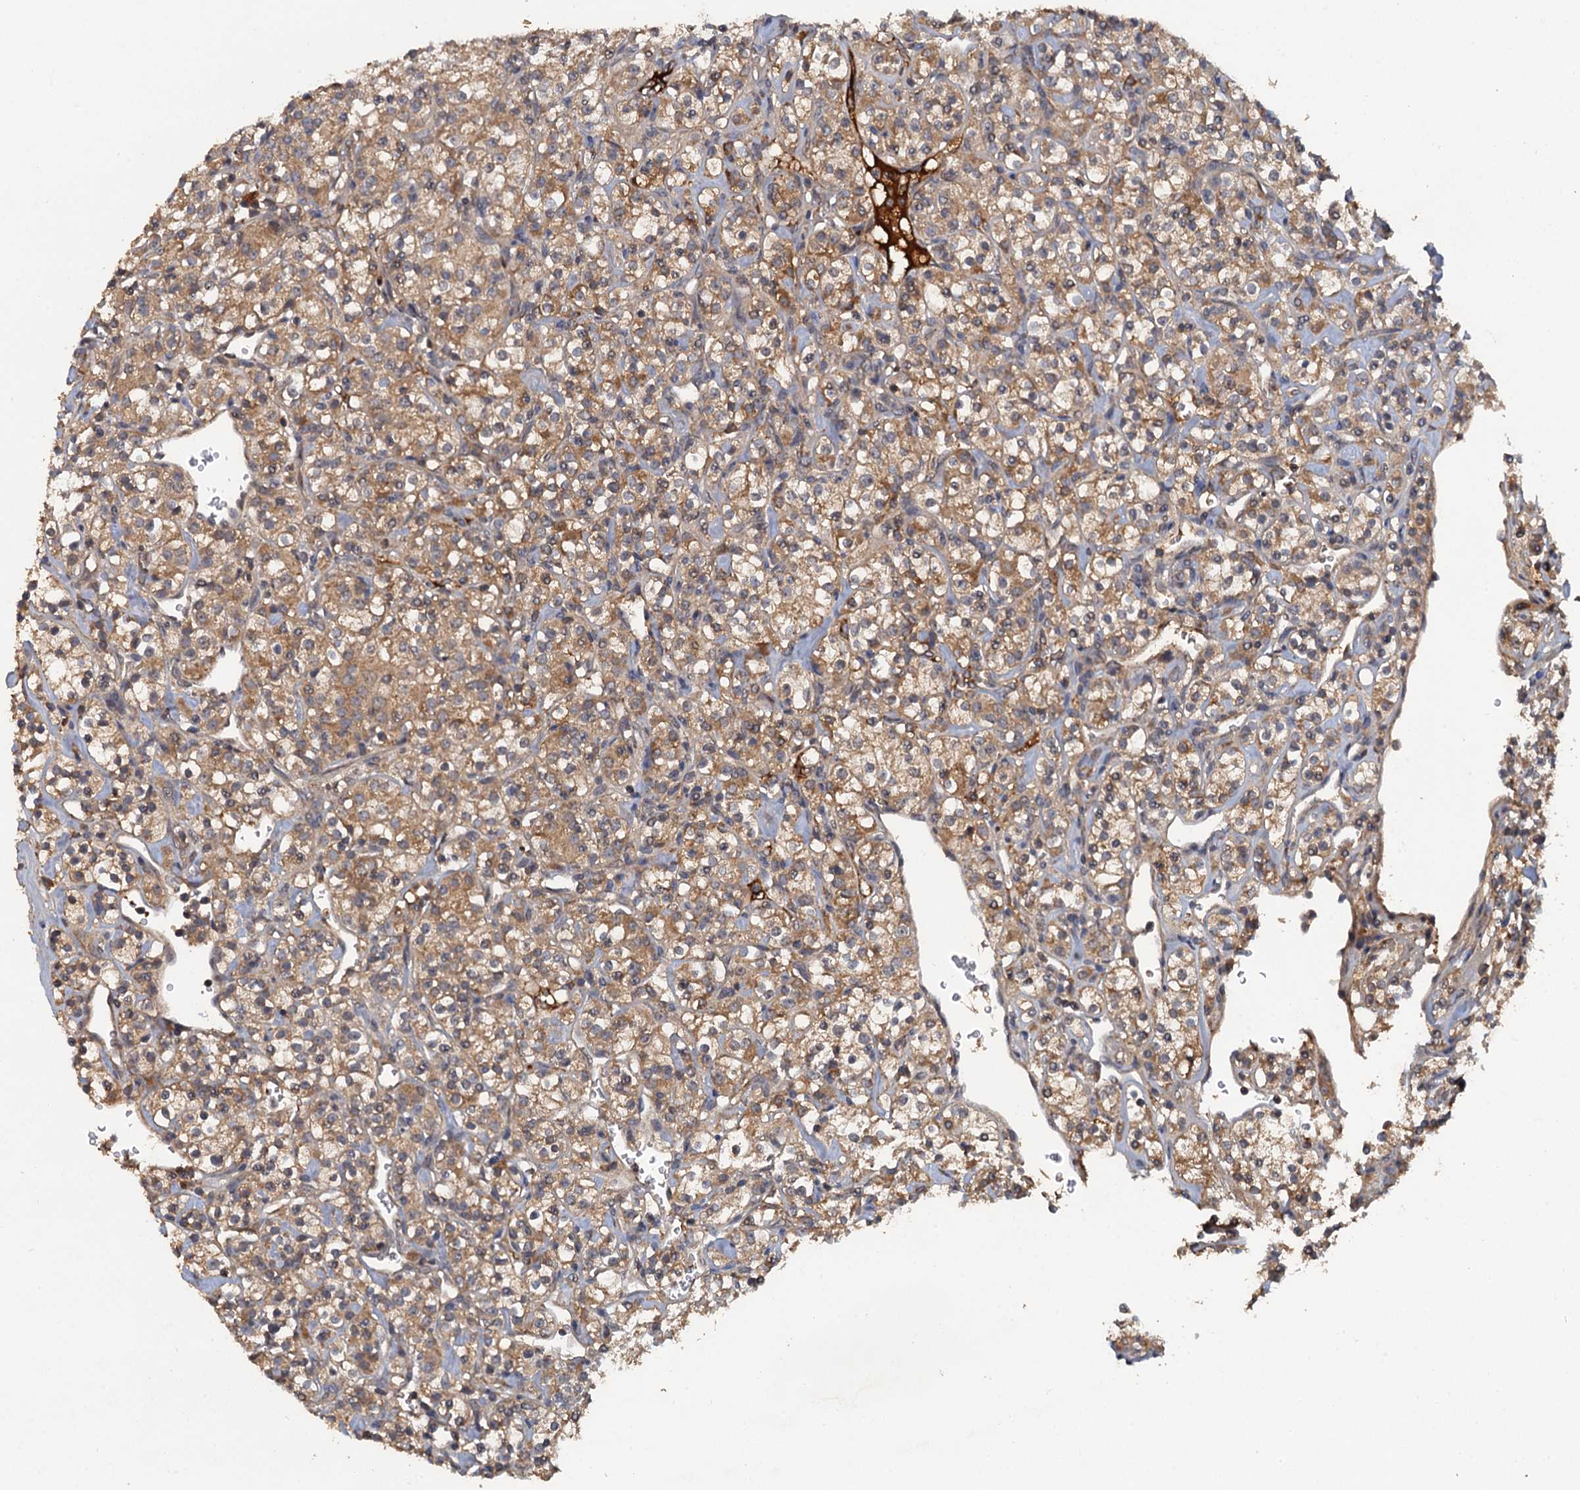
{"staining": {"intensity": "moderate", "quantity": ">75%", "location": "cytoplasmic/membranous"}, "tissue": "renal cancer", "cell_type": "Tumor cells", "image_type": "cancer", "snomed": [{"axis": "morphology", "description": "Adenocarcinoma, NOS"}, {"axis": "topography", "description": "Kidney"}], "caption": "There is medium levels of moderate cytoplasmic/membranous expression in tumor cells of renal cancer (adenocarcinoma), as demonstrated by immunohistochemical staining (brown color).", "gene": "HAPLN3", "patient": {"sex": "male", "age": 77}}